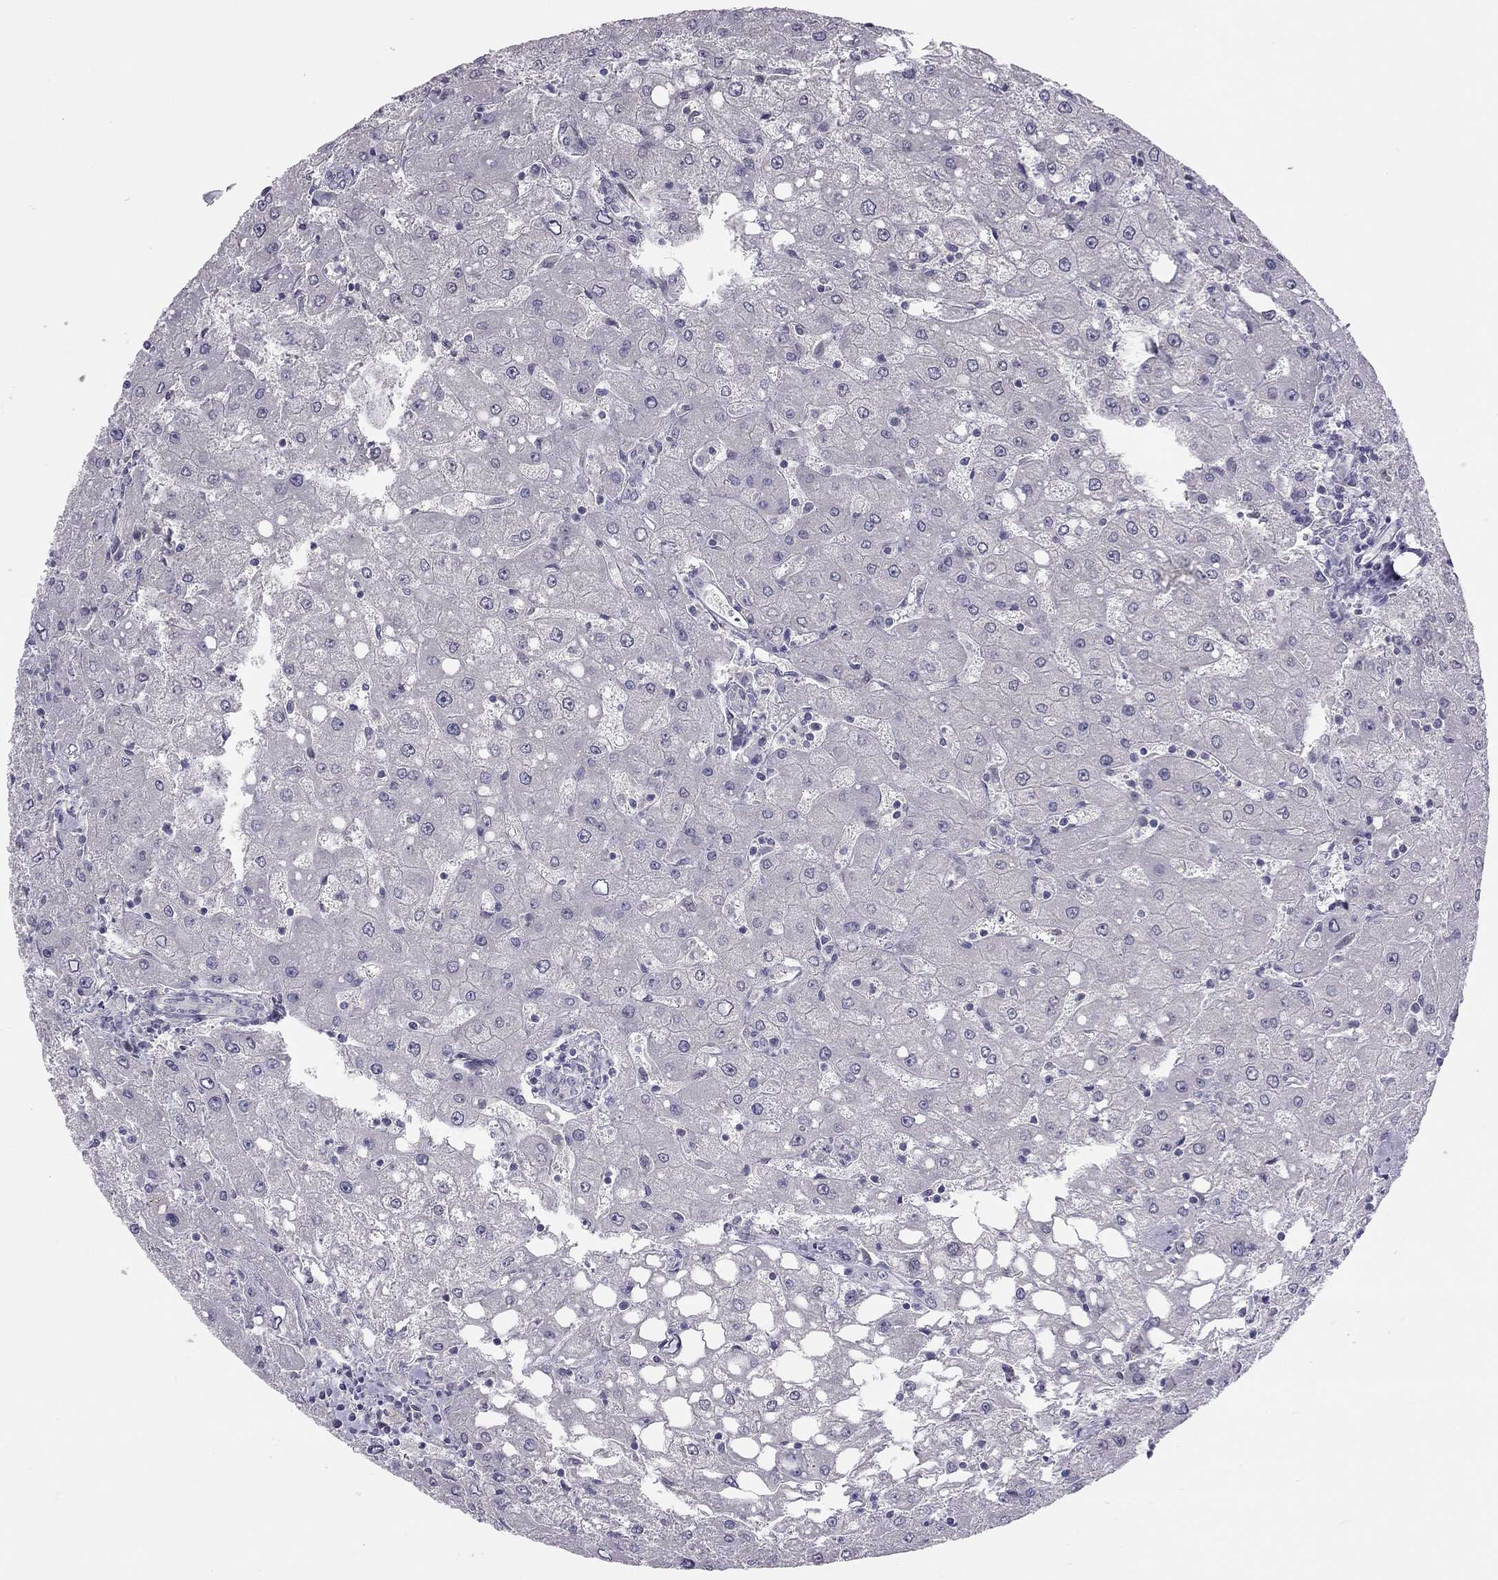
{"staining": {"intensity": "negative", "quantity": "none", "location": "none"}, "tissue": "liver", "cell_type": "Cholangiocytes", "image_type": "normal", "snomed": [{"axis": "morphology", "description": "Normal tissue, NOS"}, {"axis": "topography", "description": "Liver"}], "caption": "Histopathology image shows no protein expression in cholangiocytes of benign liver. (Brightfield microscopy of DAB immunohistochemistry at high magnification).", "gene": "HSF2BP", "patient": {"sex": "female", "age": 53}}